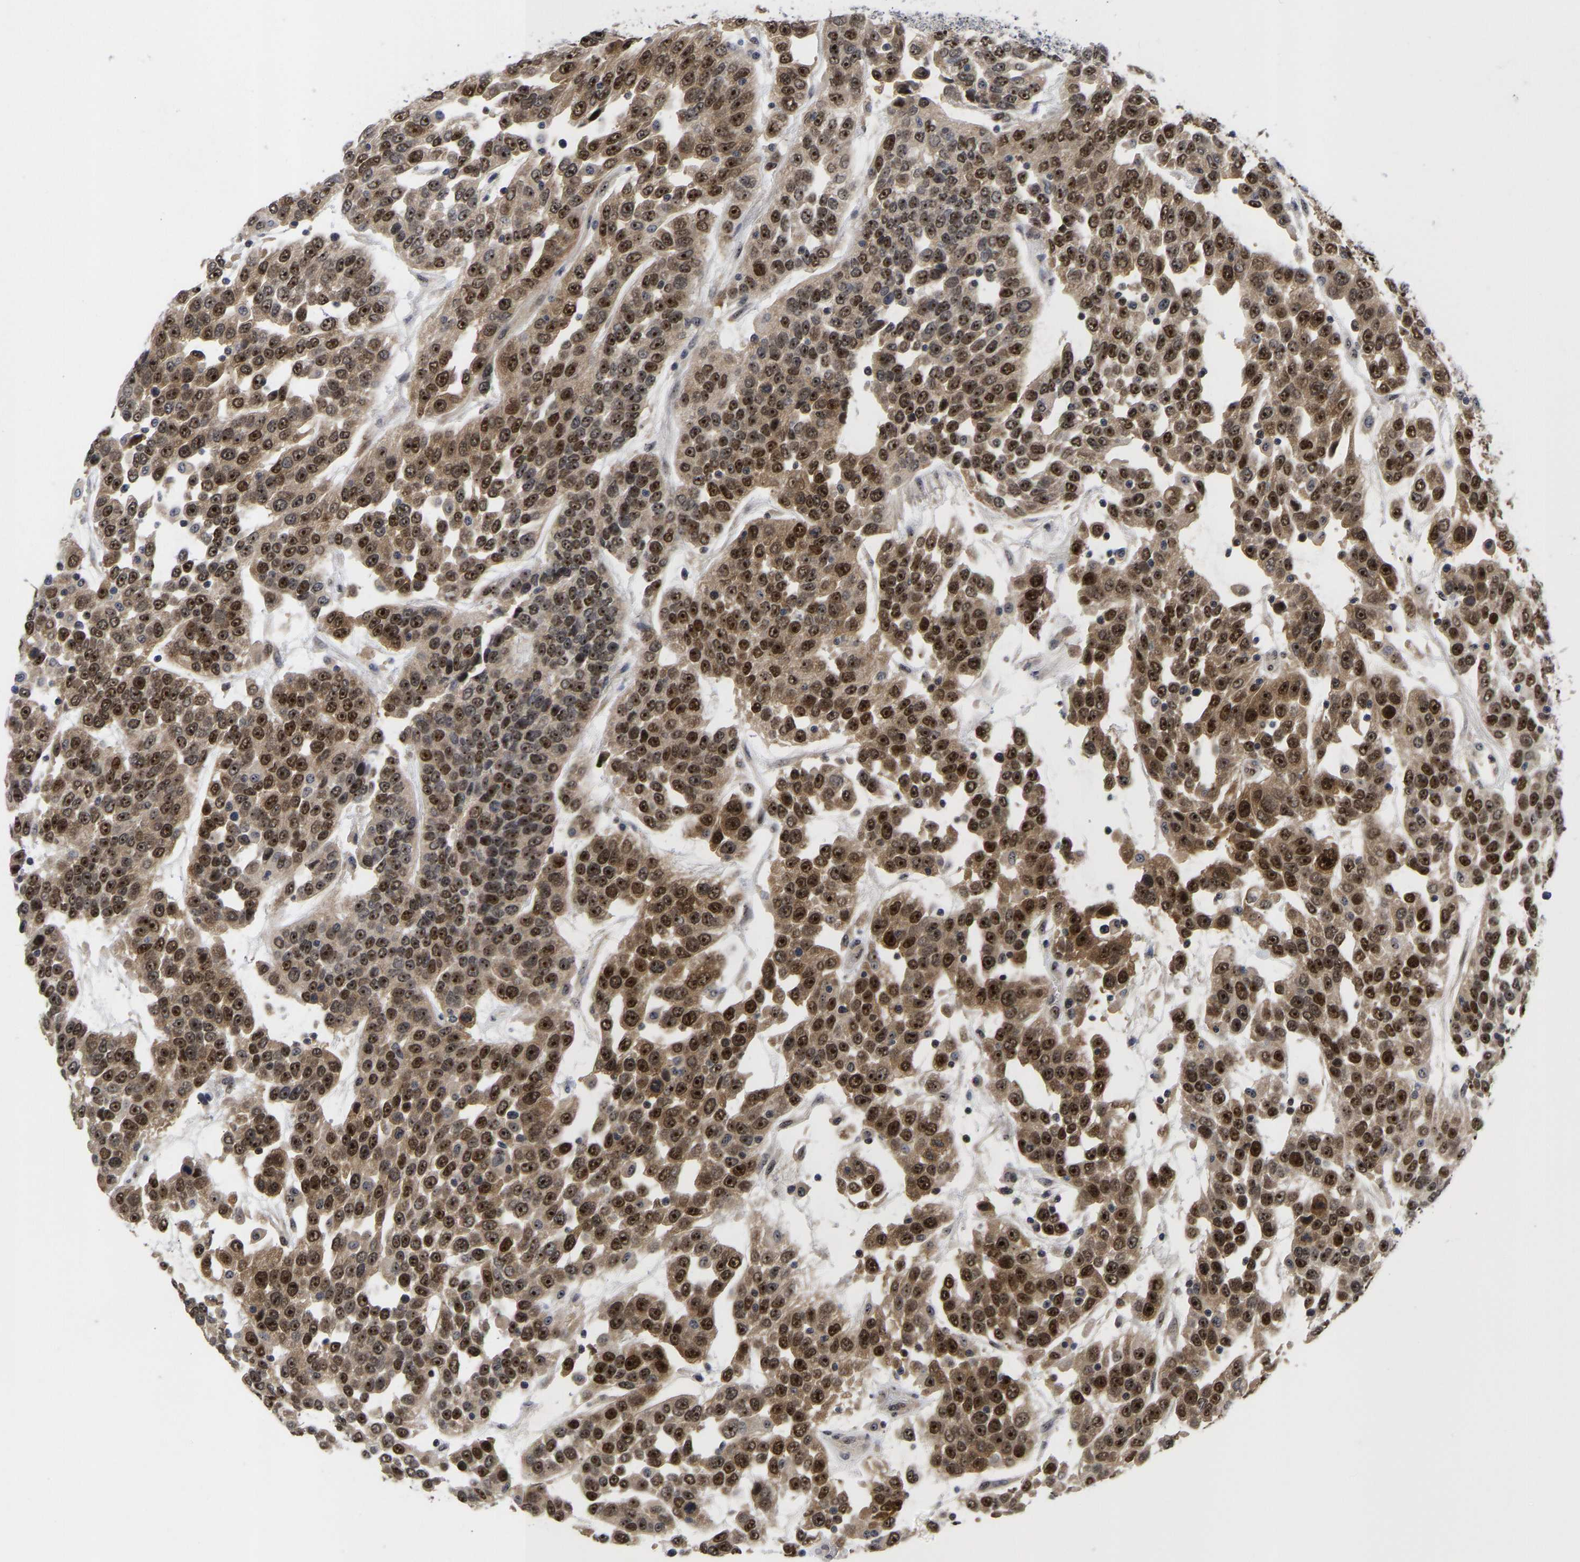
{"staining": {"intensity": "strong", "quantity": ">75%", "location": "cytoplasmic/membranous,nuclear"}, "tissue": "urothelial cancer", "cell_type": "Tumor cells", "image_type": "cancer", "snomed": [{"axis": "morphology", "description": "Urothelial carcinoma, High grade"}, {"axis": "topography", "description": "Urinary bladder"}], "caption": "Immunohistochemical staining of urothelial carcinoma (high-grade) reveals high levels of strong cytoplasmic/membranous and nuclear positivity in approximately >75% of tumor cells.", "gene": "NLE1", "patient": {"sex": "female", "age": 80}}